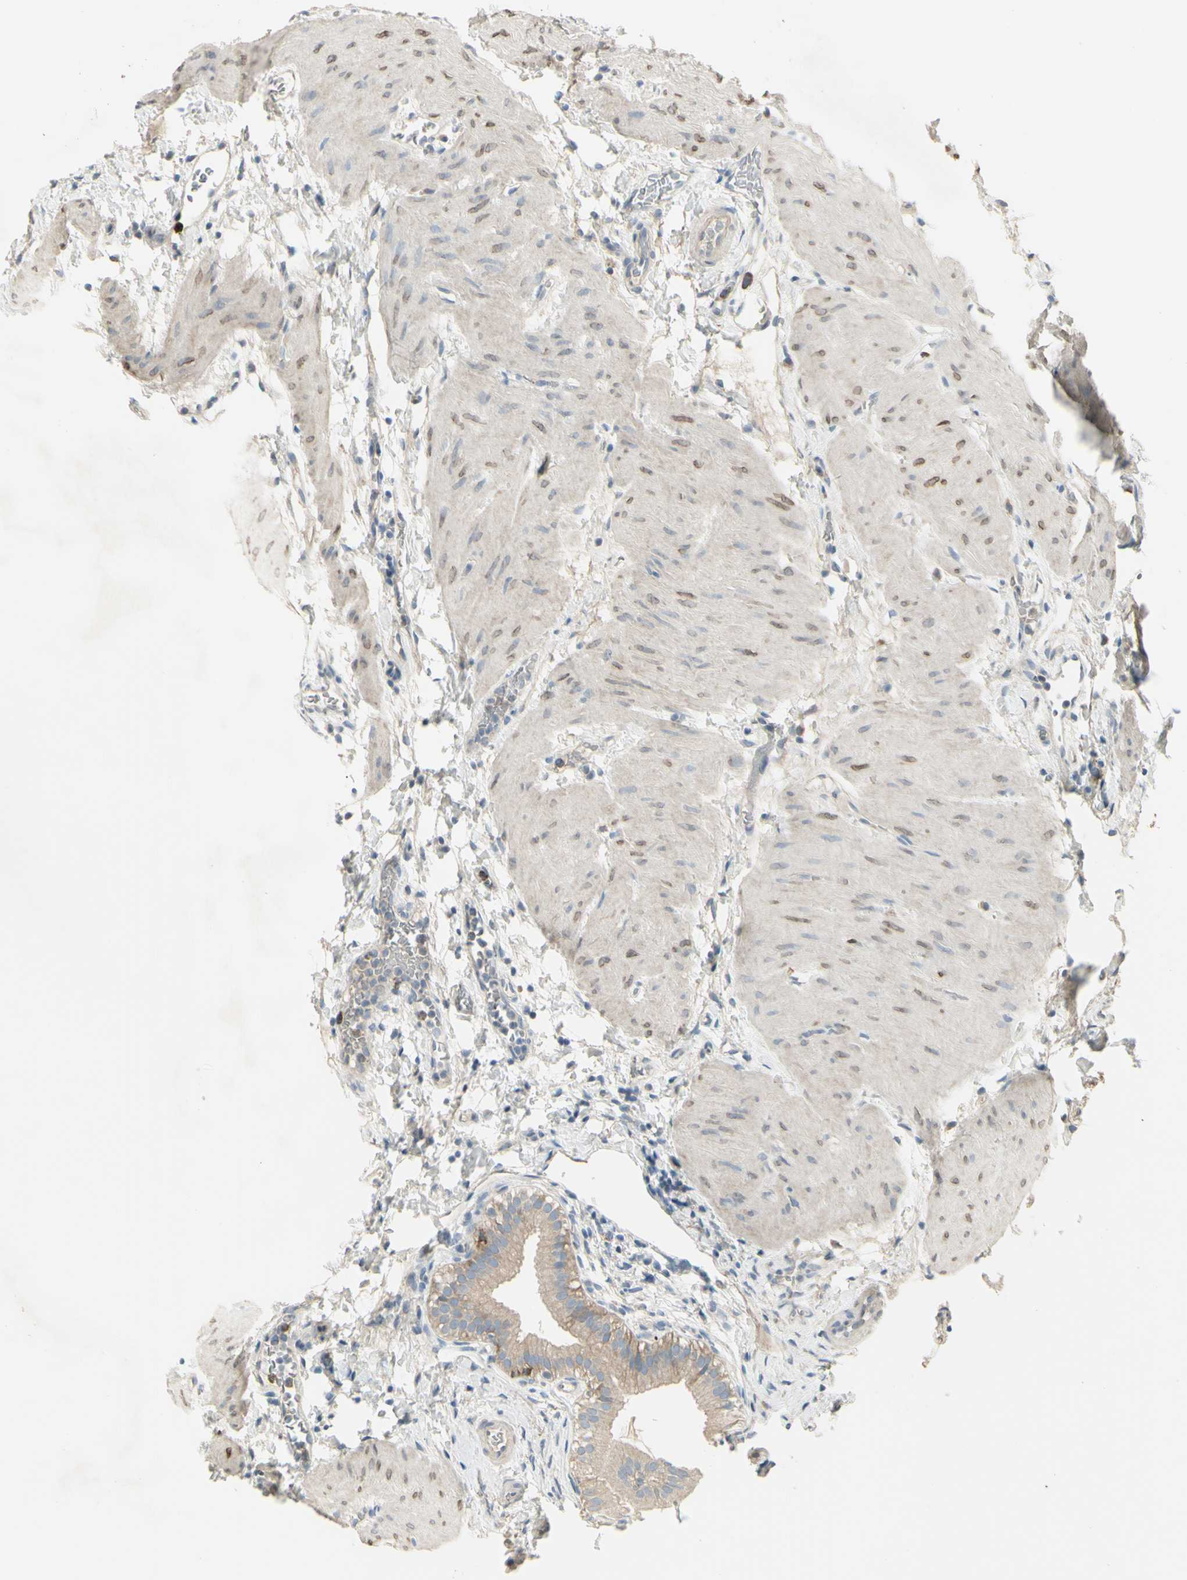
{"staining": {"intensity": "weak", "quantity": ">75%", "location": "cytoplasmic/membranous"}, "tissue": "gallbladder", "cell_type": "Glandular cells", "image_type": "normal", "snomed": [{"axis": "morphology", "description": "Normal tissue, NOS"}, {"axis": "topography", "description": "Gallbladder"}], "caption": "Immunohistochemical staining of normal gallbladder exhibits >75% levels of weak cytoplasmic/membranous protein staining in approximately >75% of glandular cells.", "gene": "CCNB2", "patient": {"sex": "female", "age": 26}}